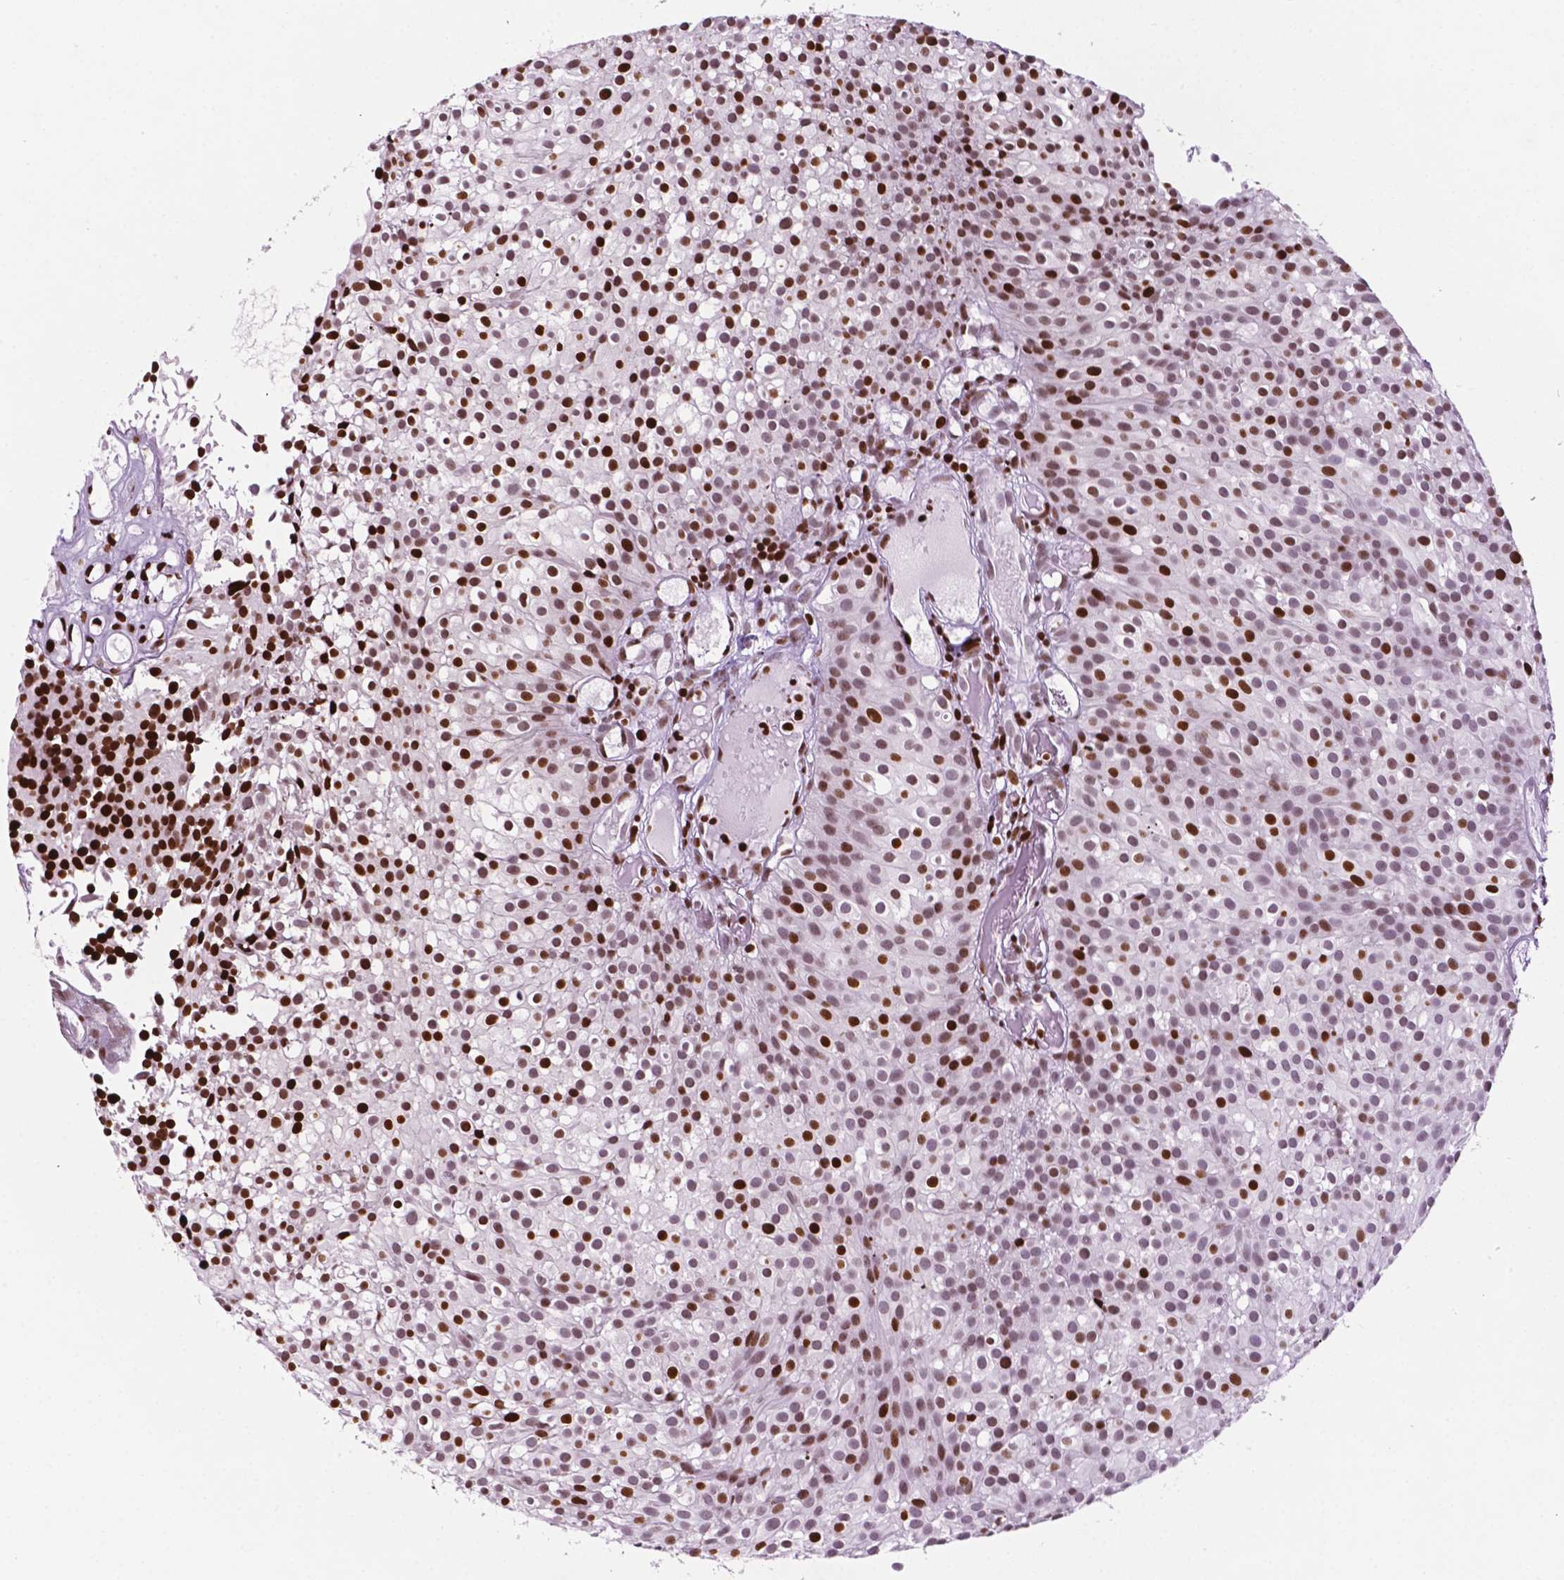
{"staining": {"intensity": "strong", "quantity": "25%-75%", "location": "nuclear"}, "tissue": "urothelial cancer", "cell_type": "Tumor cells", "image_type": "cancer", "snomed": [{"axis": "morphology", "description": "Urothelial carcinoma, Low grade"}, {"axis": "topography", "description": "Urinary bladder"}], "caption": "Immunohistochemical staining of human low-grade urothelial carcinoma shows high levels of strong nuclear protein positivity in about 25%-75% of tumor cells.", "gene": "TMEM250", "patient": {"sex": "male", "age": 63}}